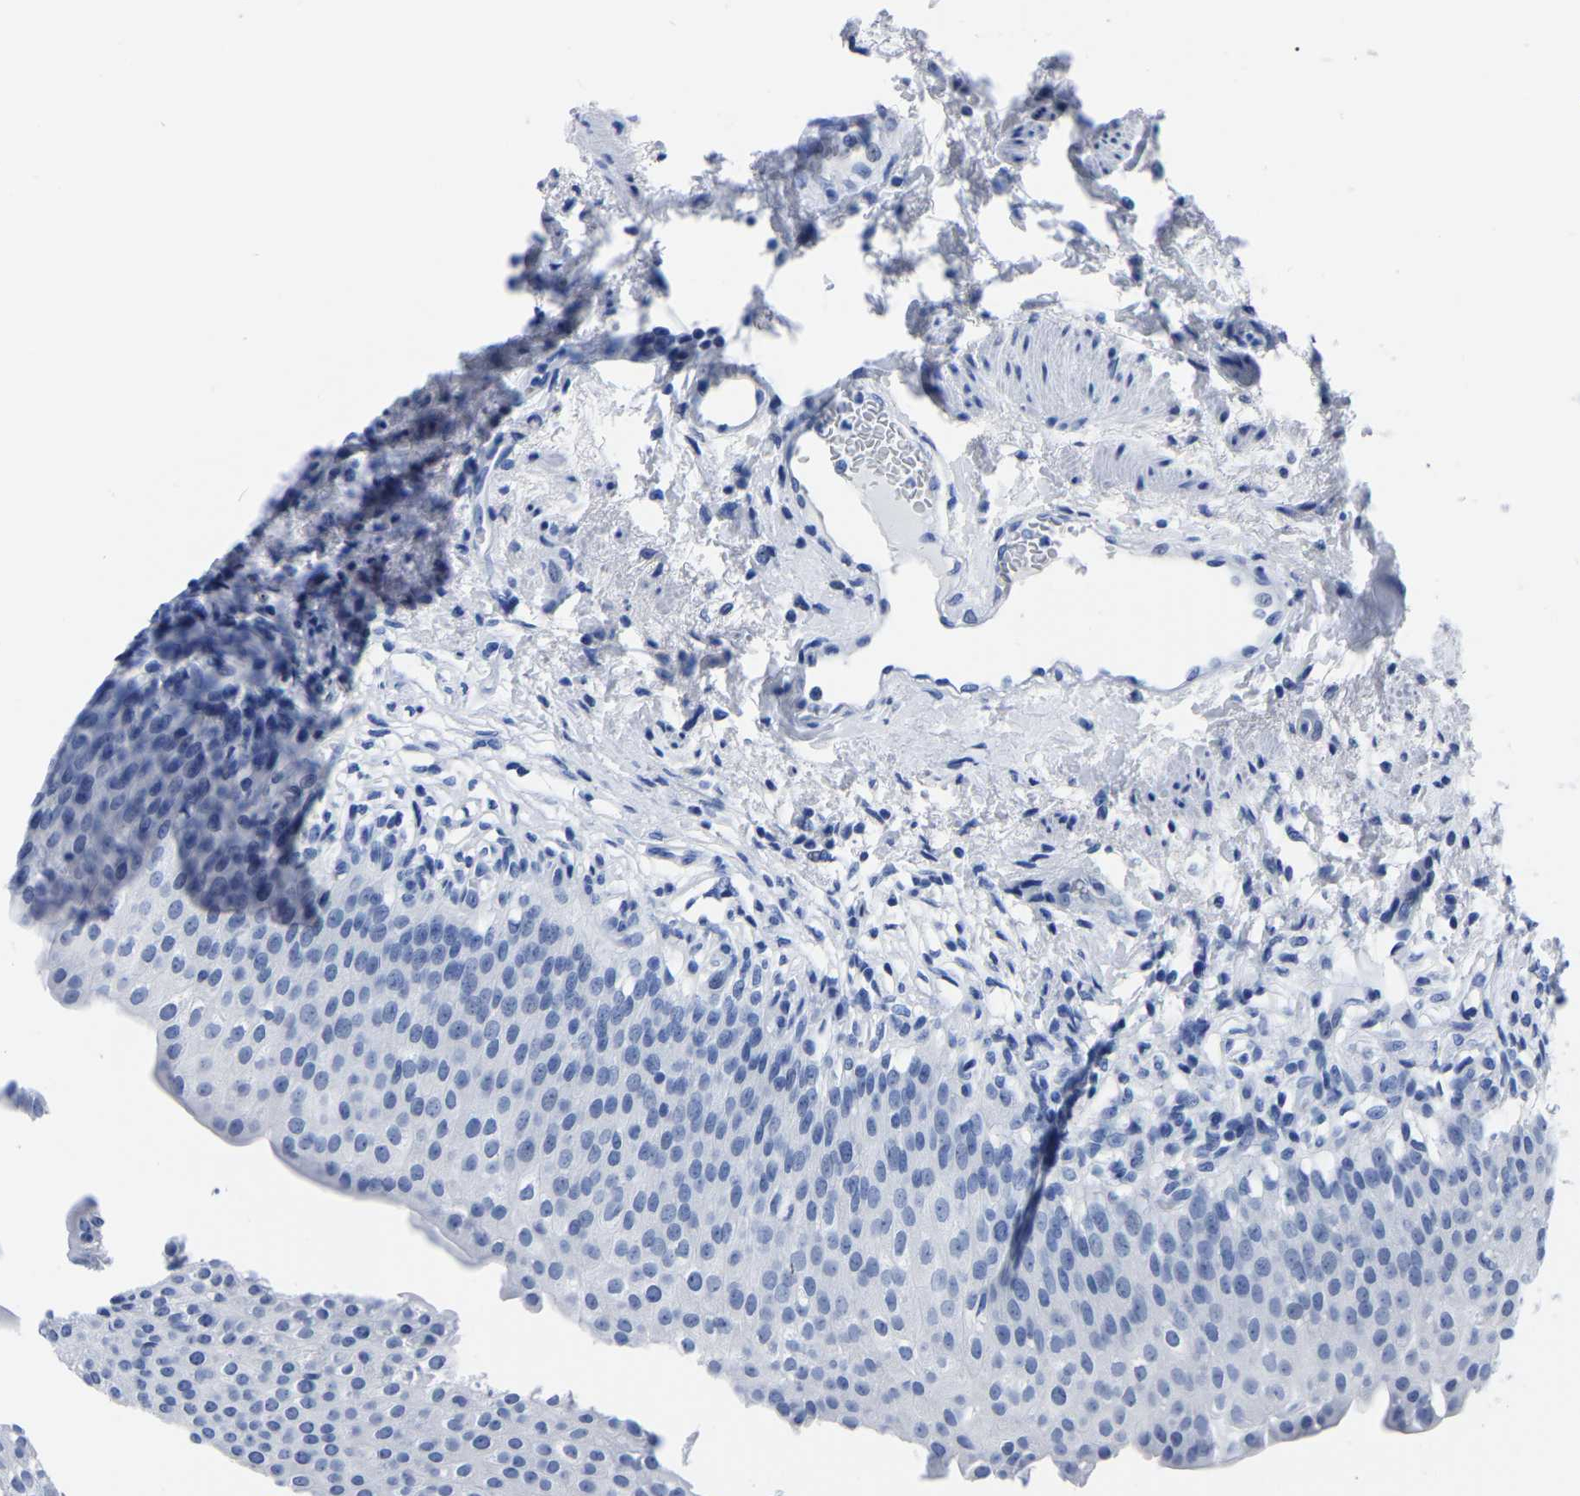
{"staining": {"intensity": "negative", "quantity": "none", "location": "none"}, "tissue": "urinary bladder", "cell_type": "Urothelial cells", "image_type": "normal", "snomed": [{"axis": "morphology", "description": "Normal tissue, NOS"}, {"axis": "topography", "description": "Urinary bladder"}], "caption": "Immunohistochemistry (IHC) image of normal human urinary bladder stained for a protein (brown), which reveals no positivity in urothelial cells.", "gene": "IMPG2", "patient": {"sex": "female", "age": 60}}